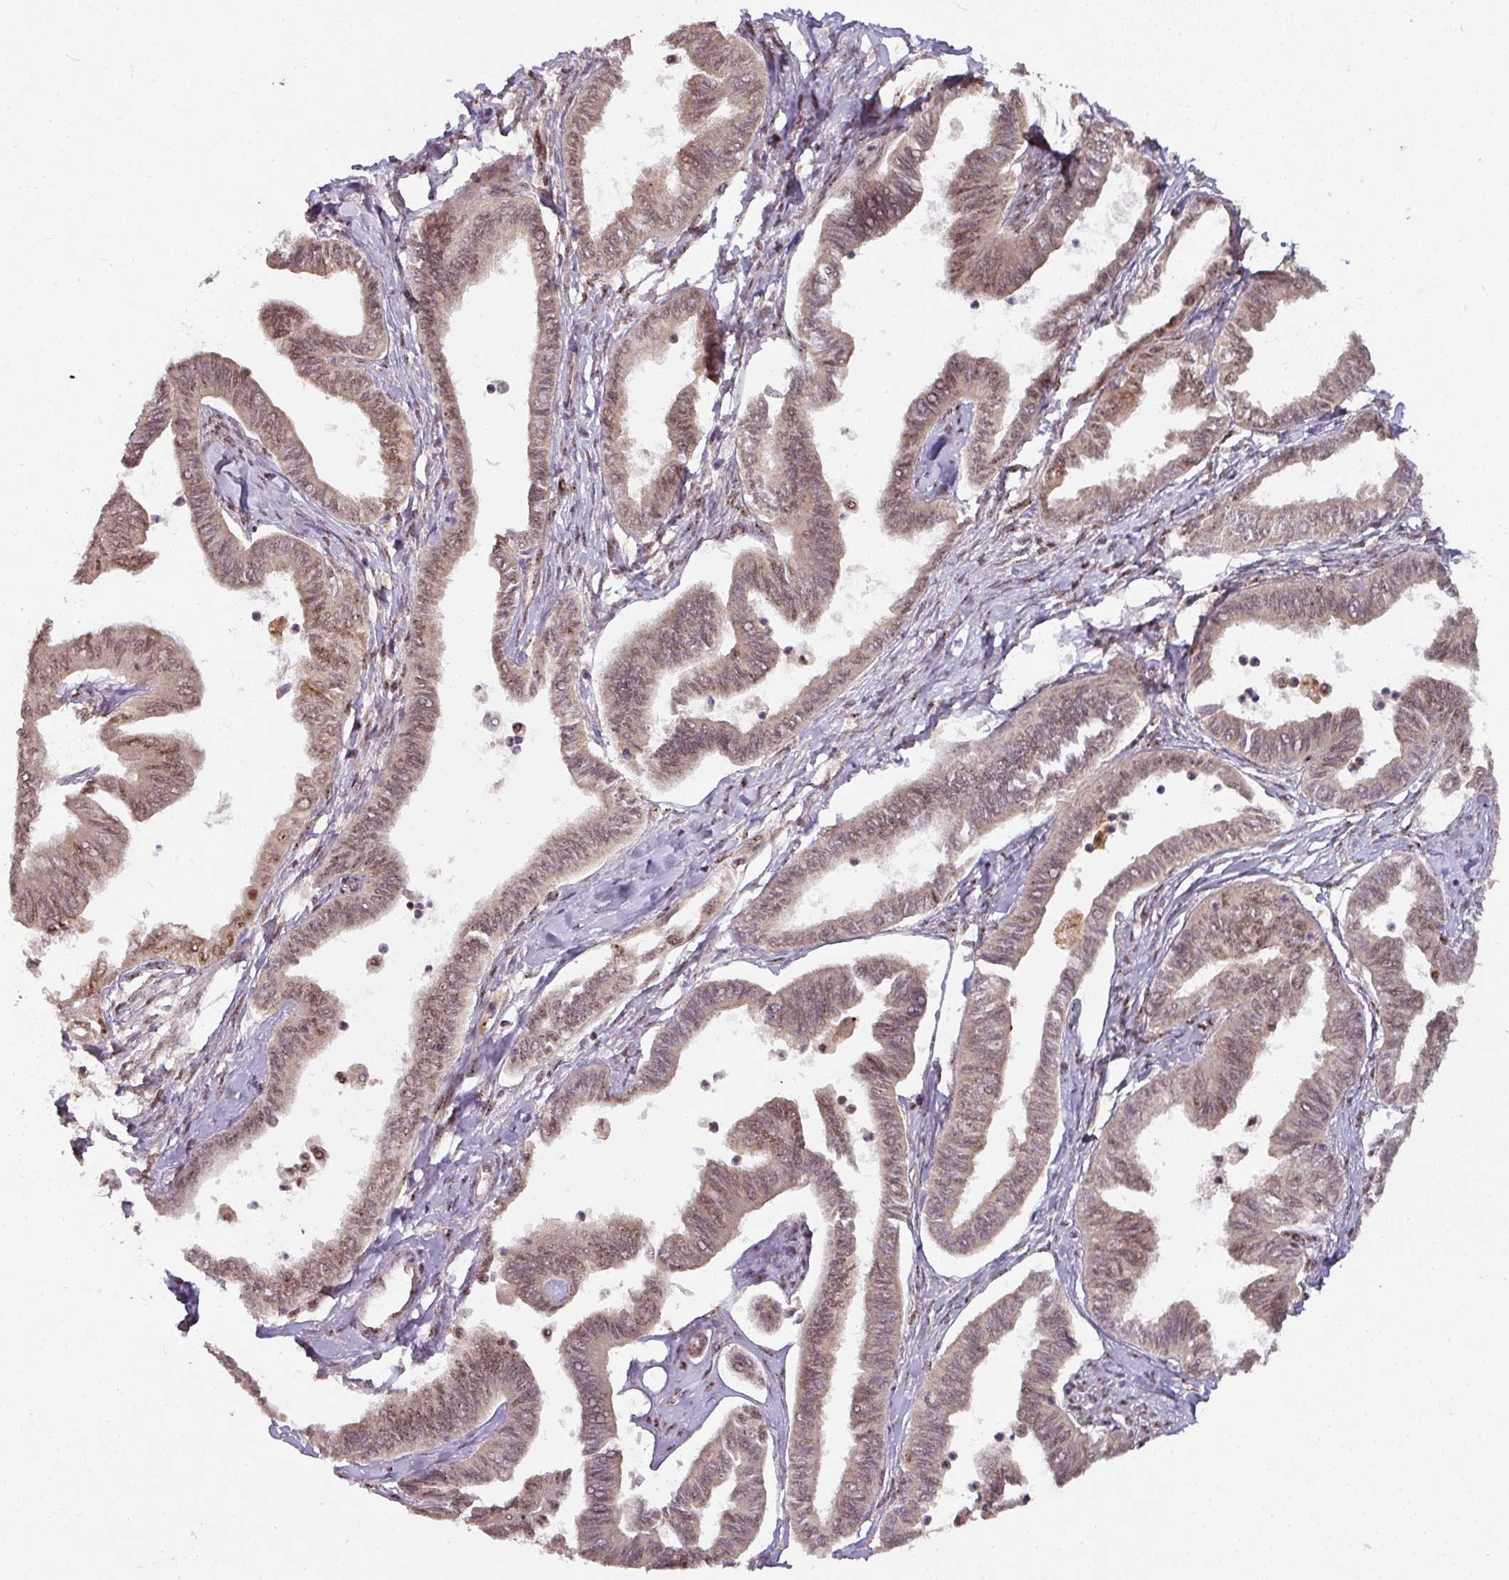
{"staining": {"intensity": "moderate", "quantity": ">75%", "location": "nuclear"}, "tissue": "ovarian cancer", "cell_type": "Tumor cells", "image_type": "cancer", "snomed": [{"axis": "morphology", "description": "Carcinoma, endometroid"}, {"axis": "topography", "description": "Ovary"}], "caption": "Ovarian cancer (endometroid carcinoma) tissue exhibits moderate nuclear staining in about >75% of tumor cells, visualized by immunohistochemistry.", "gene": "RANBP9", "patient": {"sex": "female", "age": 70}}